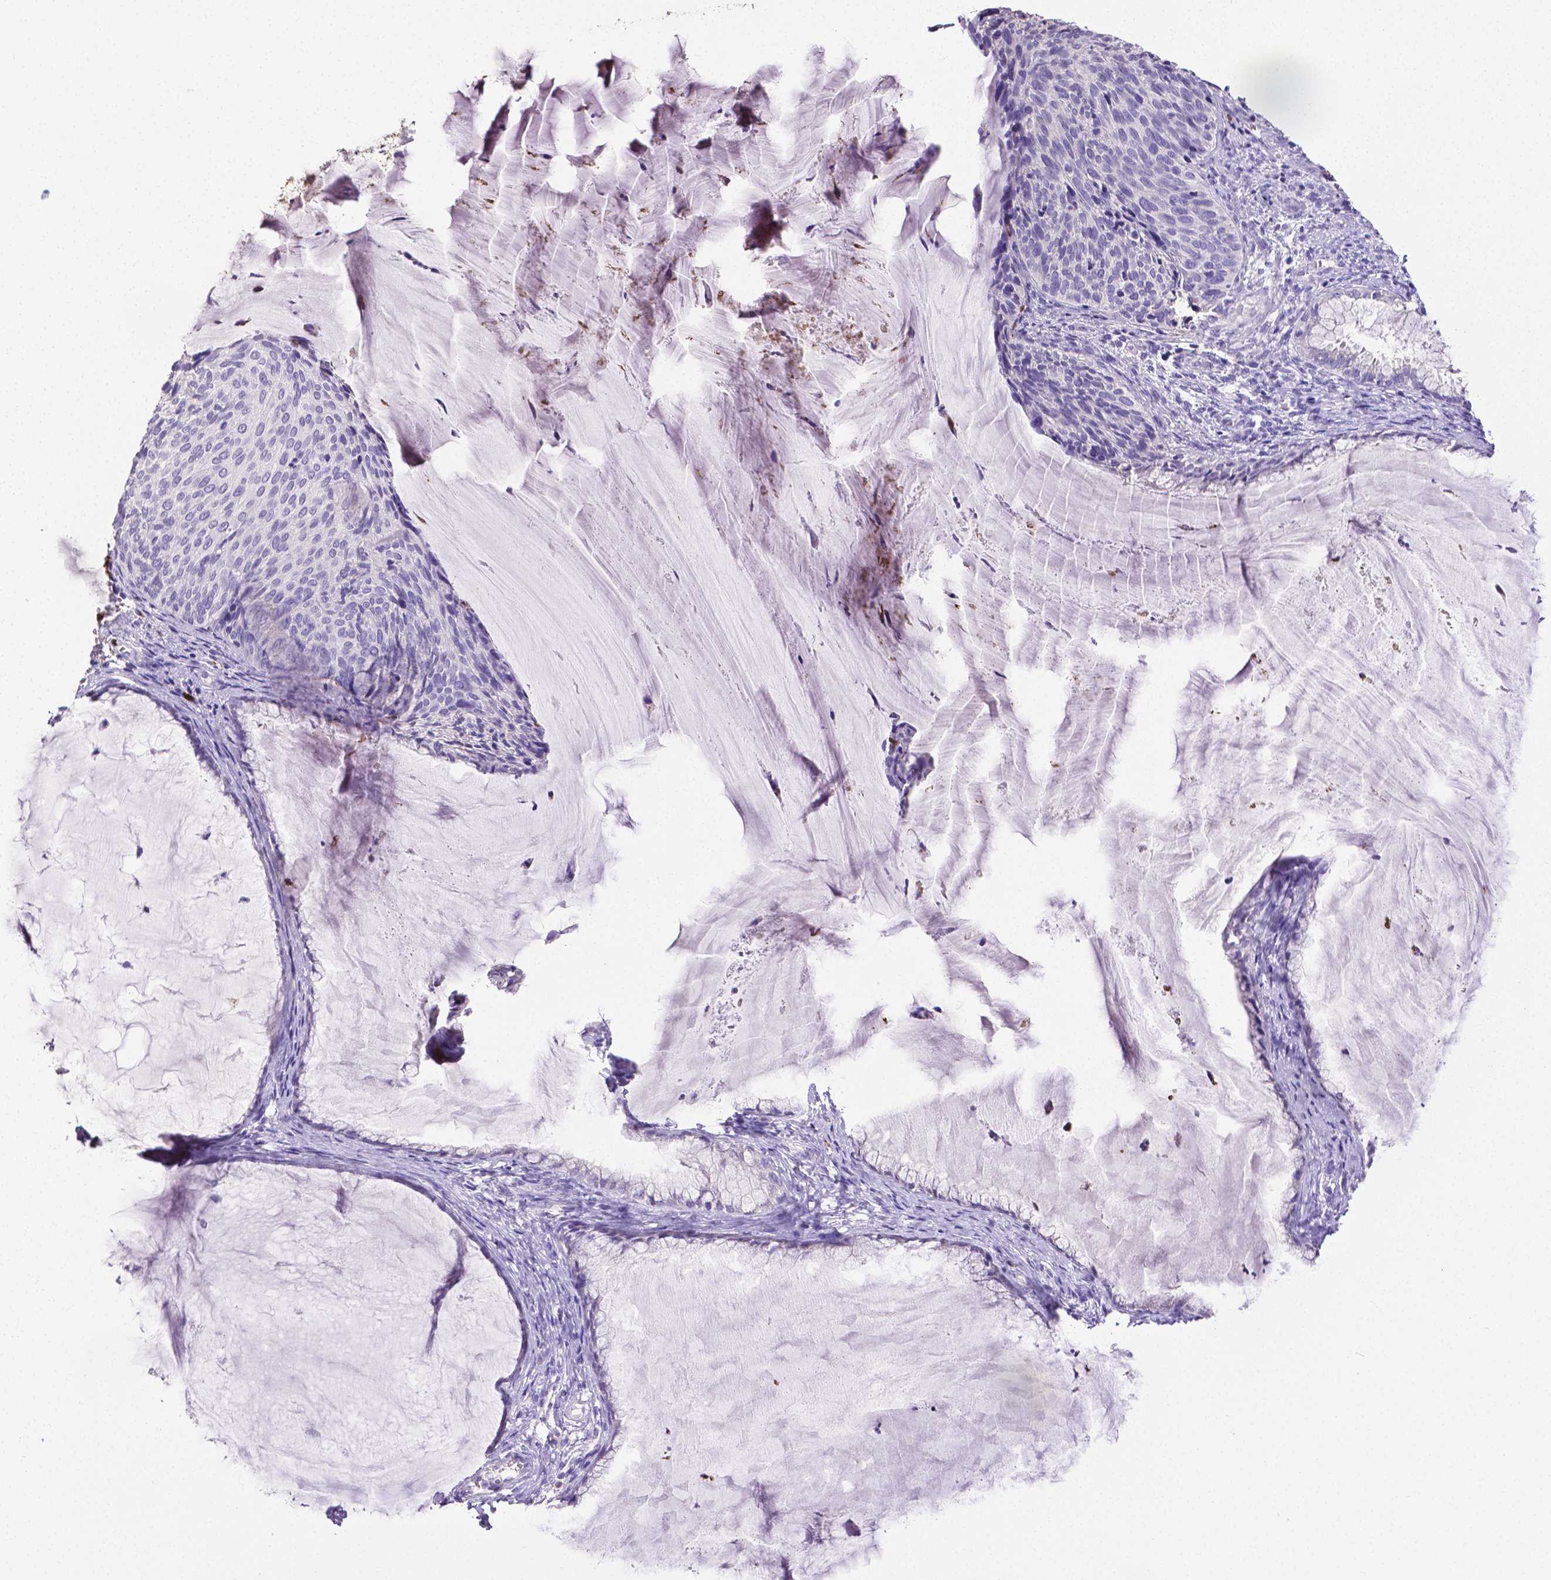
{"staining": {"intensity": "negative", "quantity": "none", "location": "none"}, "tissue": "cervical cancer", "cell_type": "Tumor cells", "image_type": "cancer", "snomed": [{"axis": "morphology", "description": "Squamous cell carcinoma, NOS"}, {"axis": "topography", "description": "Cervix"}], "caption": "Cervical squamous cell carcinoma was stained to show a protein in brown. There is no significant positivity in tumor cells.", "gene": "MMP9", "patient": {"sex": "female", "age": 36}}